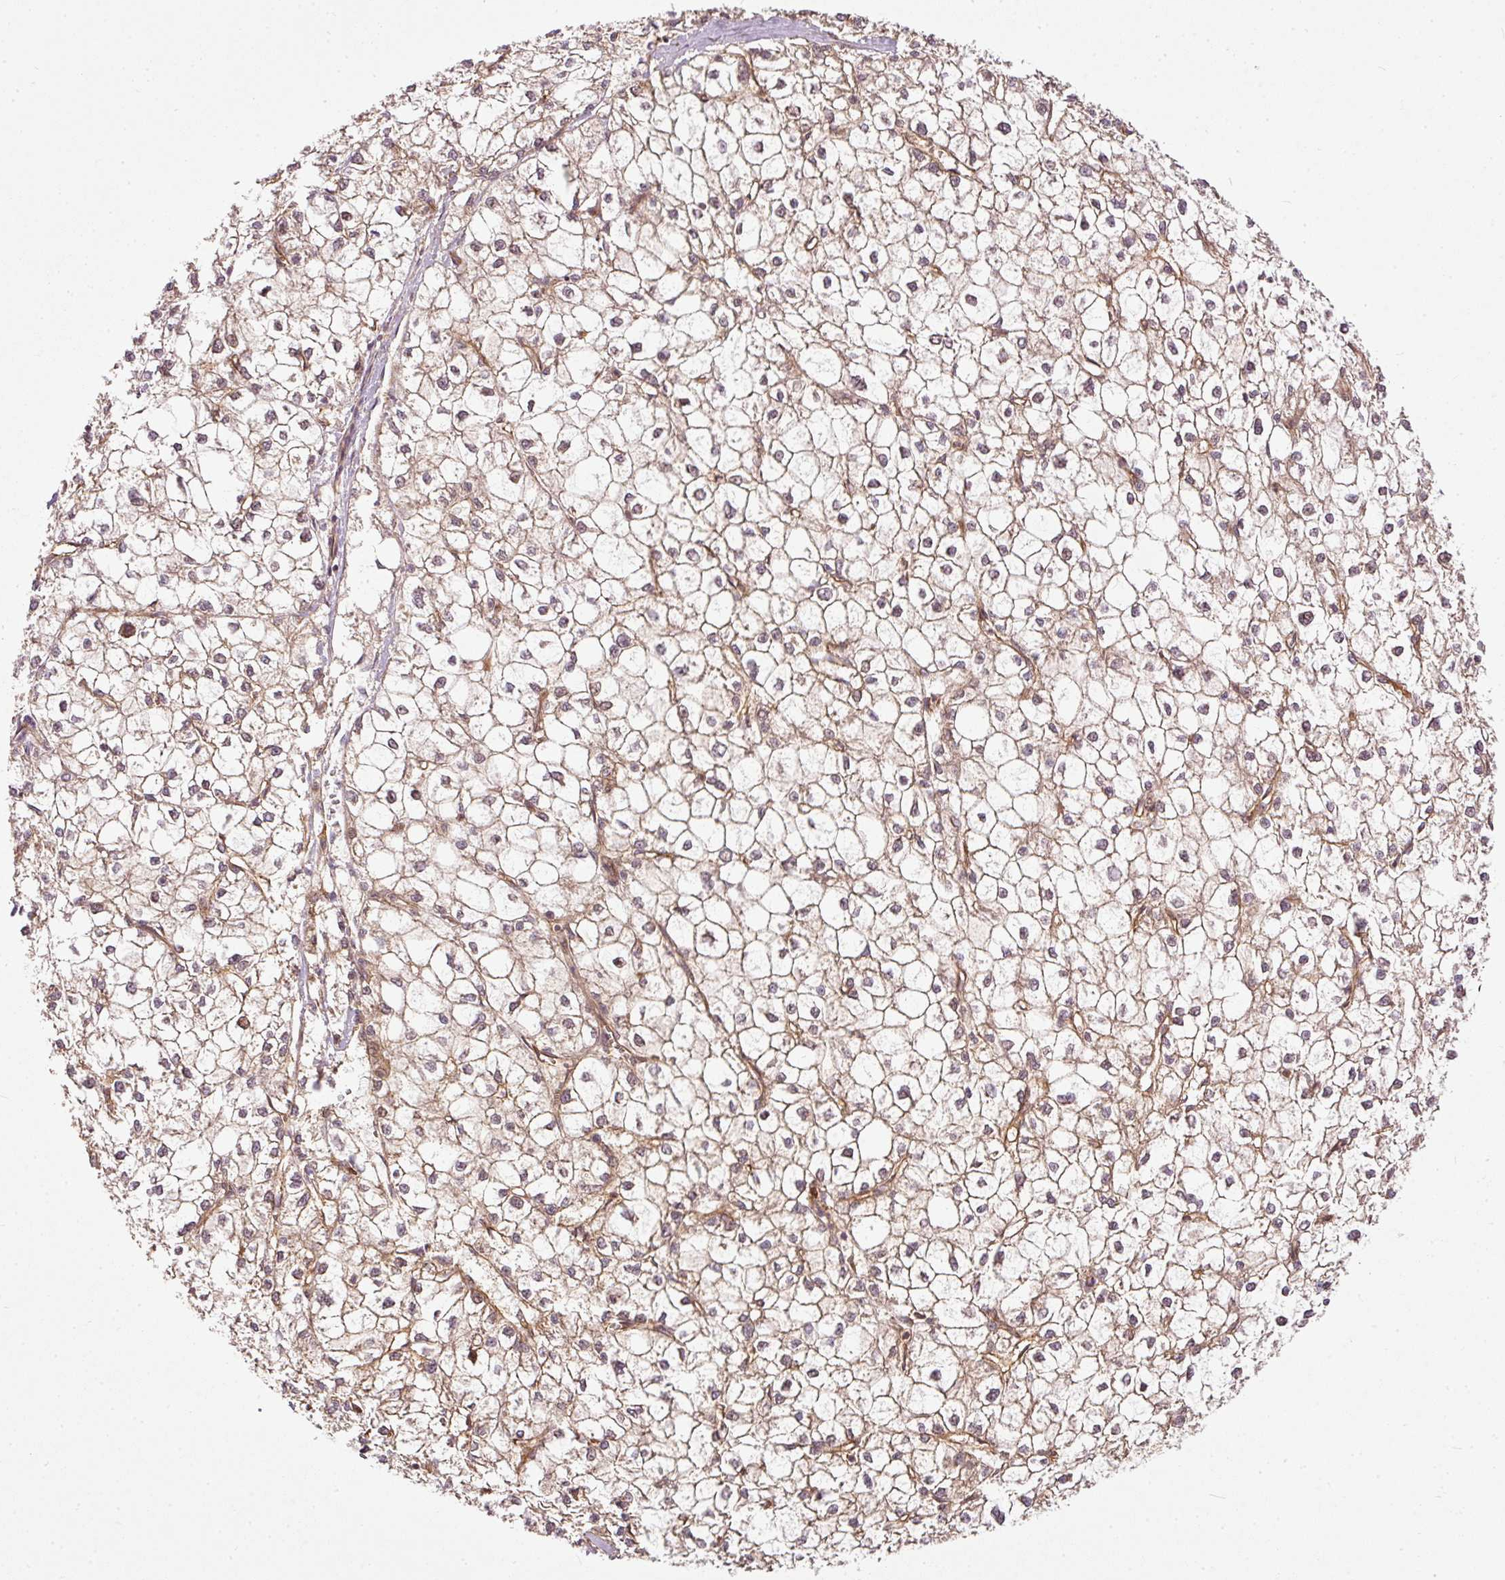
{"staining": {"intensity": "negative", "quantity": "none", "location": "none"}, "tissue": "liver cancer", "cell_type": "Tumor cells", "image_type": "cancer", "snomed": [{"axis": "morphology", "description": "Carcinoma, Hepatocellular, NOS"}, {"axis": "topography", "description": "Liver"}], "caption": "Liver cancer stained for a protein using immunohistochemistry displays no staining tumor cells.", "gene": "MIF4GD", "patient": {"sex": "female", "age": 43}}